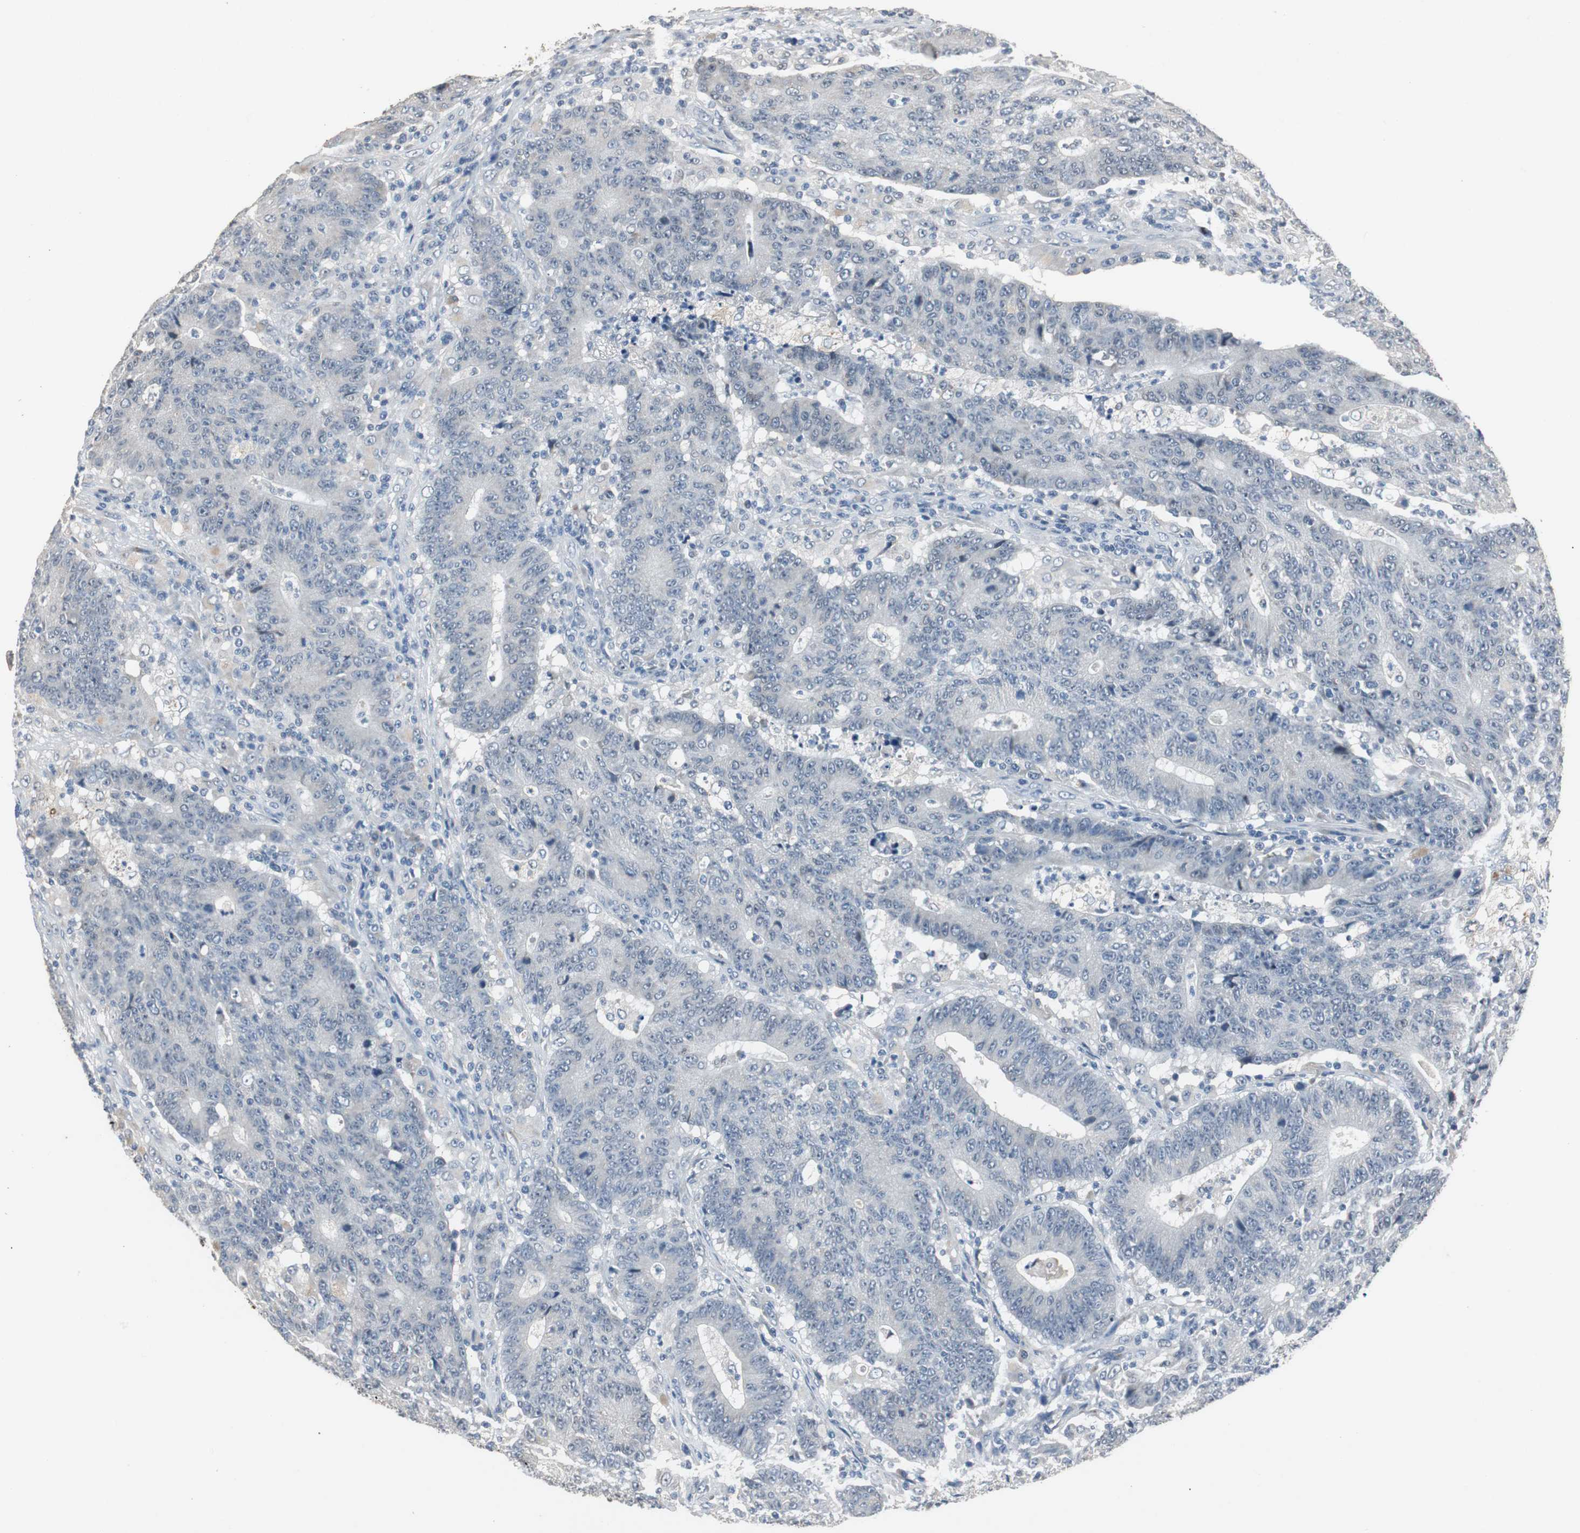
{"staining": {"intensity": "negative", "quantity": "none", "location": "none"}, "tissue": "colorectal cancer", "cell_type": "Tumor cells", "image_type": "cancer", "snomed": [{"axis": "morphology", "description": "Normal tissue, NOS"}, {"axis": "morphology", "description": "Adenocarcinoma, NOS"}, {"axis": "topography", "description": "Colon"}], "caption": "This is an immunohistochemistry image of human adenocarcinoma (colorectal). There is no expression in tumor cells.", "gene": "PCYT1B", "patient": {"sex": "female", "age": 75}}